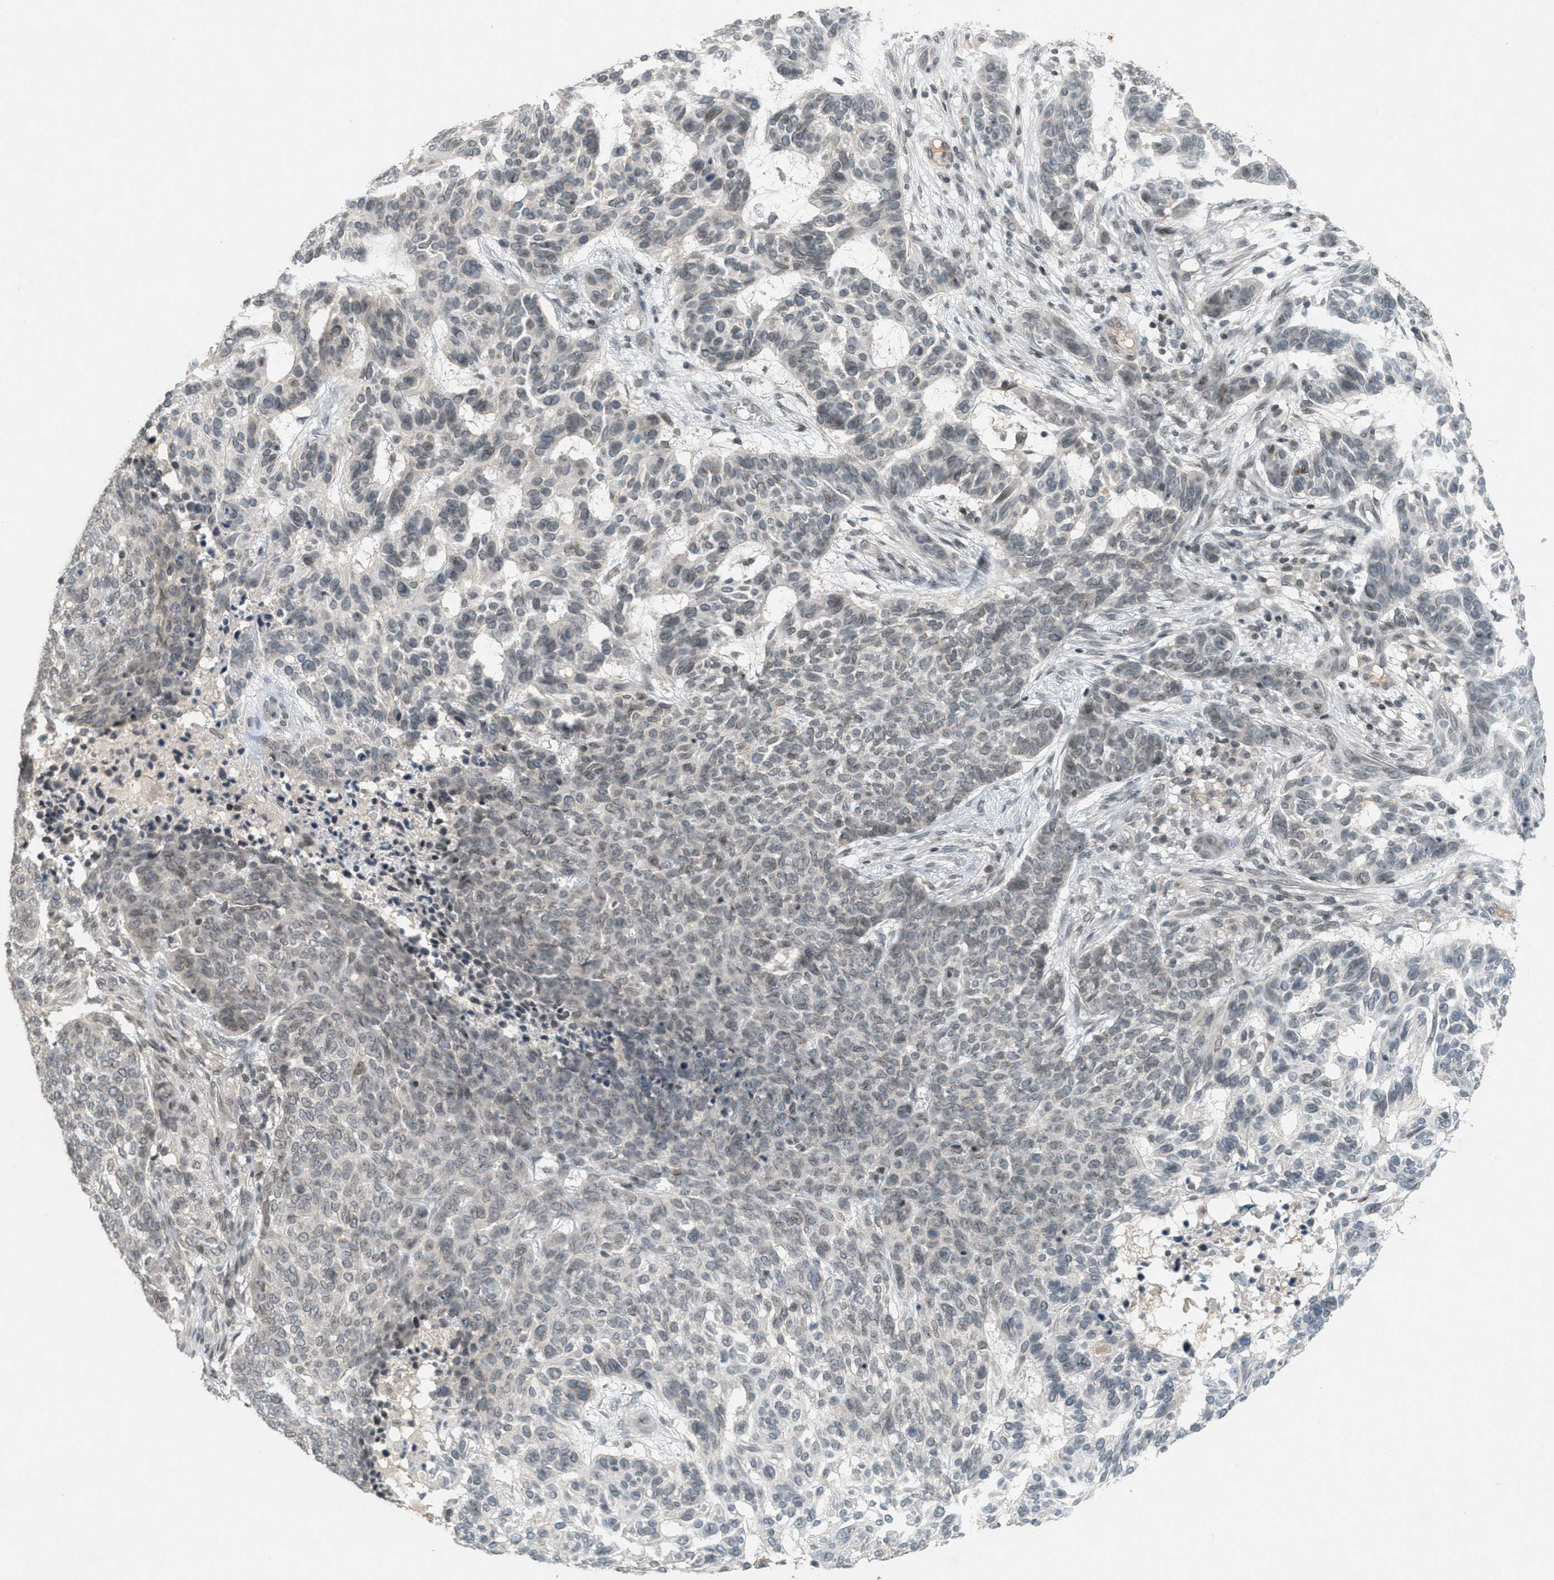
{"staining": {"intensity": "weak", "quantity": "<25%", "location": "nuclear"}, "tissue": "skin cancer", "cell_type": "Tumor cells", "image_type": "cancer", "snomed": [{"axis": "morphology", "description": "Basal cell carcinoma"}, {"axis": "topography", "description": "Skin"}], "caption": "The histopathology image shows no staining of tumor cells in skin basal cell carcinoma. Nuclei are stained in blue.", "gene": "ABHD6", "patient": {"sex": "male", "age": 85}}